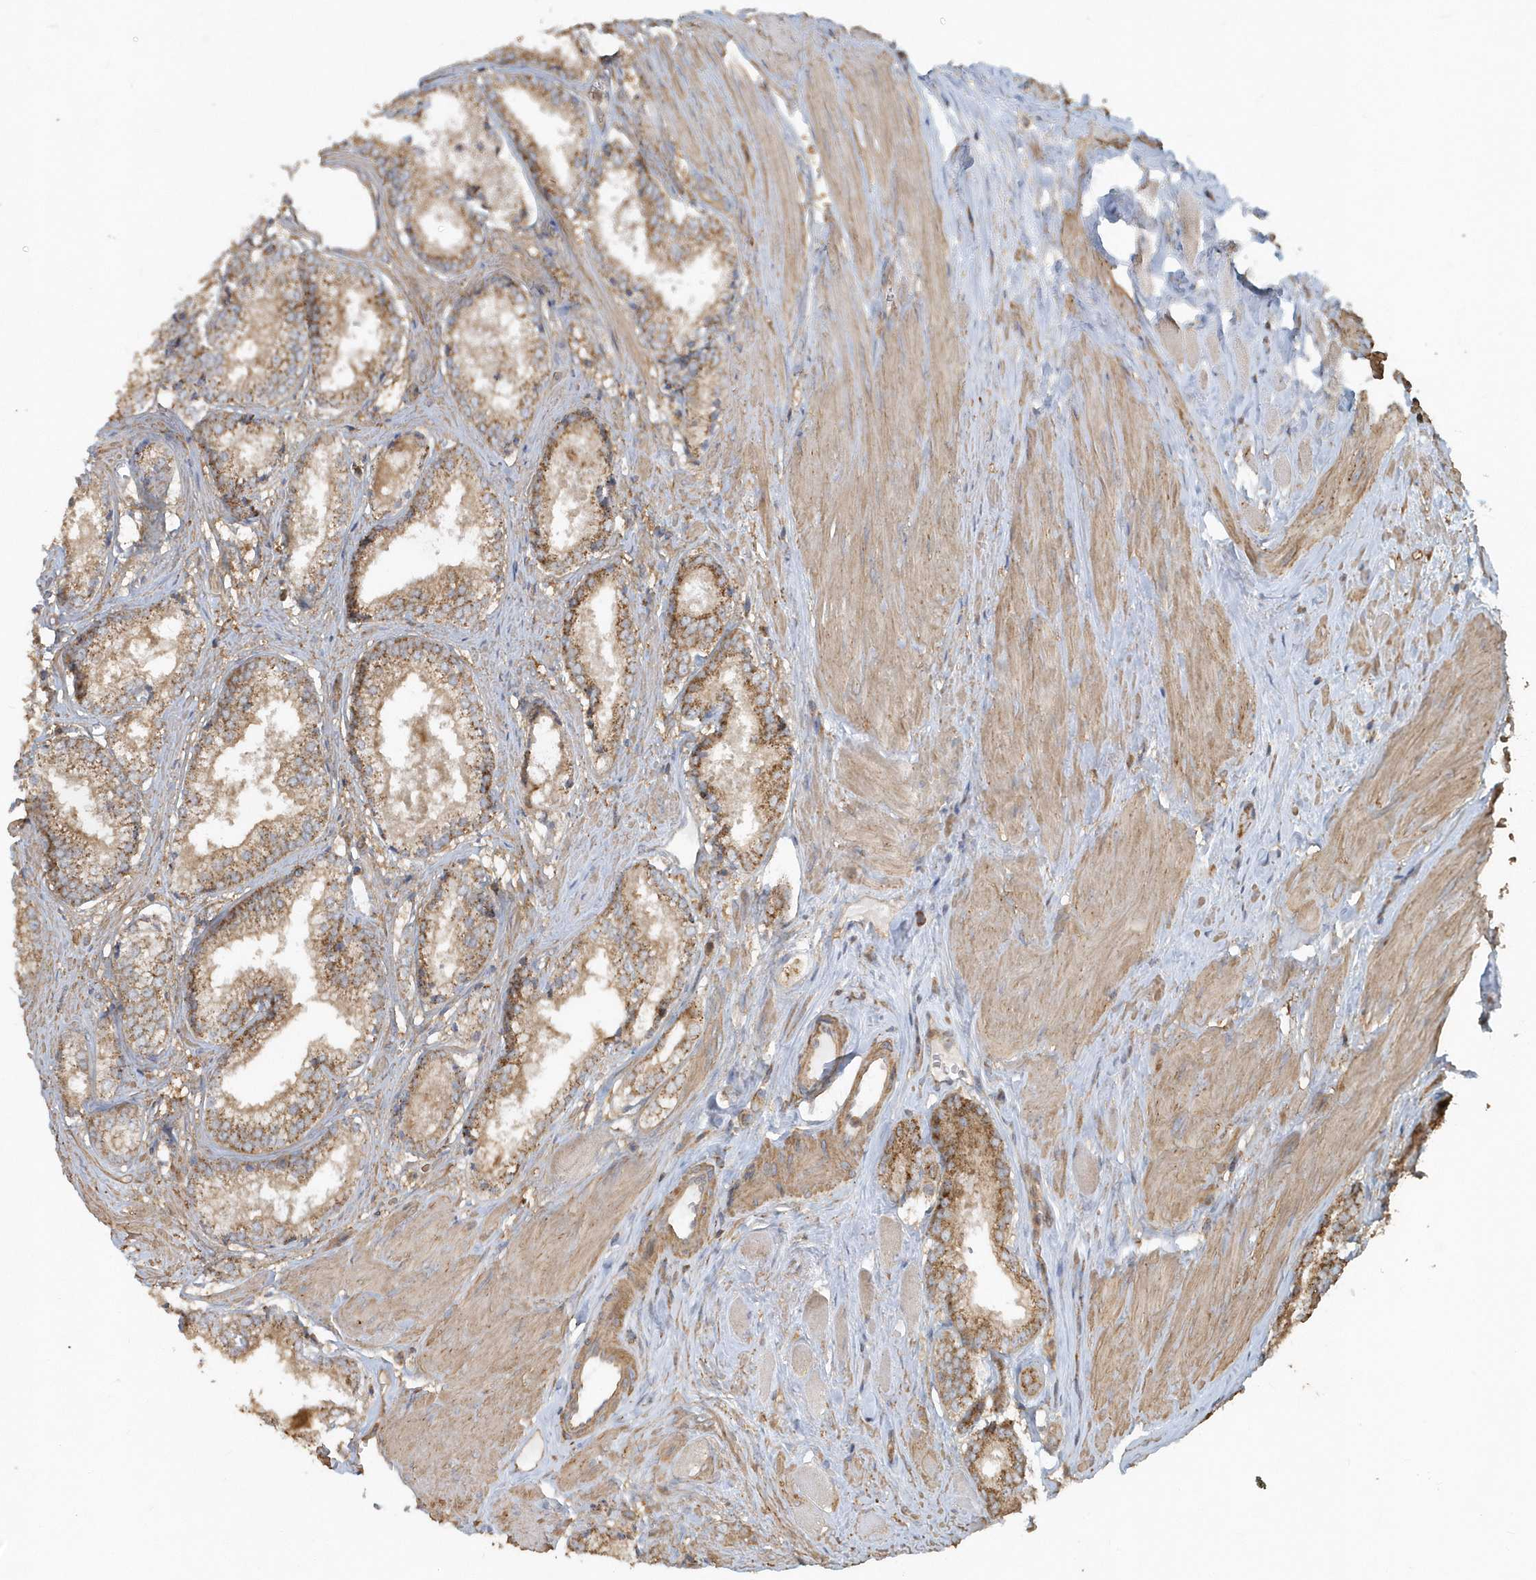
{"staining": {"intensity": "moderate", "quantity": "25%-75%", "location": "cytoplasmic/membranous"}, "tissue": "prostate cancer", "cell_type": "Tumor cells", "image_type": "cancer", "snomed": [{"axis": "morphology", "description": "Adenocarcinoma, Low grade"}, {"axis": "topography", "description": "Prostate"}], "caption": "Immunohistochemistry (IHC) histopathology image of adenocarcinoma (low-grade) (prostate) stained for a protein (brown), which exhibits medium levels of moderate cytoplasmic/membranous positivity in about 25%-75% of tumor cells.", "gene": "TRAIP", "patient": {"sex": "male", "age": 64}}